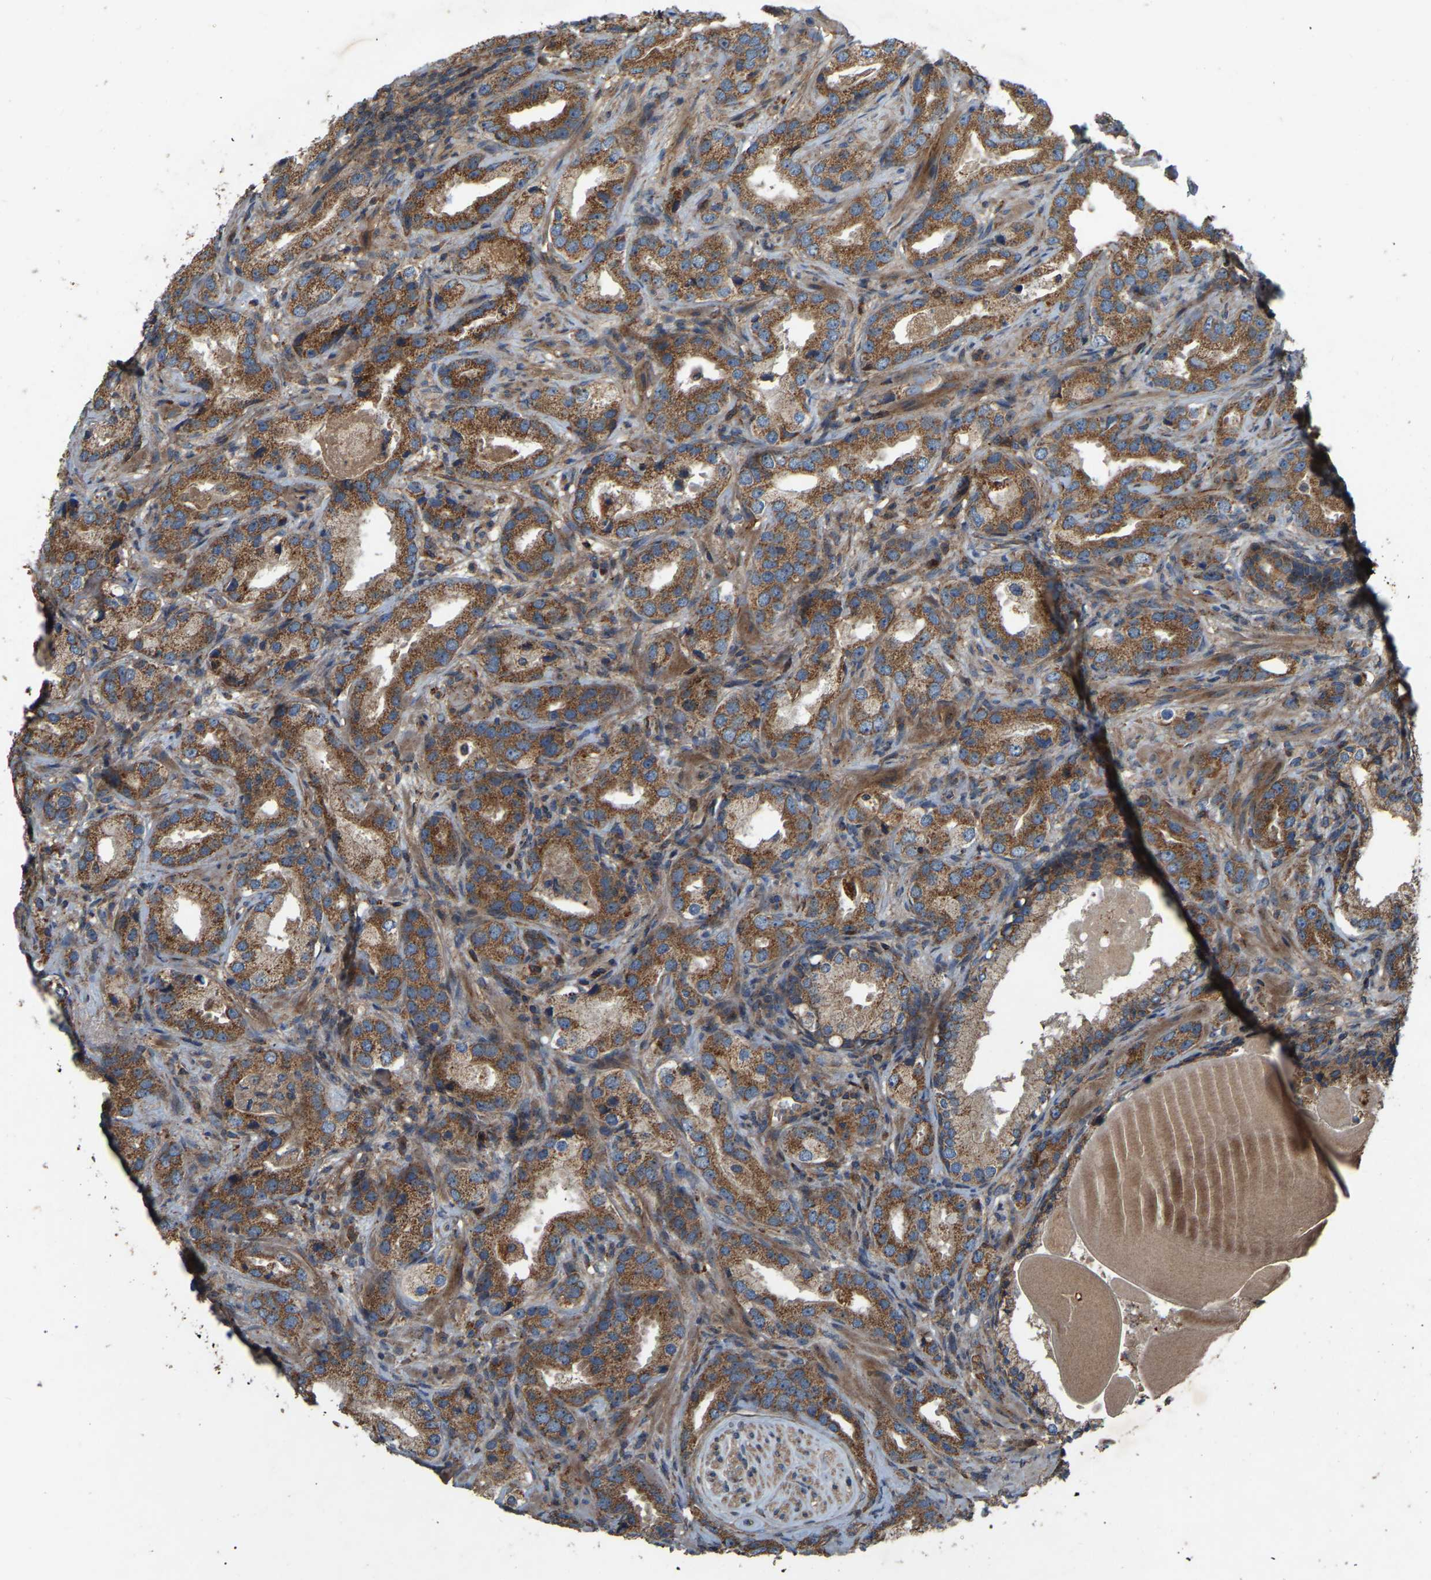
{"staining": {"intensity": "strong", "quantity": ">75%", "location": "cytoplasmic/membranous"}, "tissue": "prostate cancer", "cell_type": "Tumor cells", "image_type": "cancer", "snomed": [{"axis": "morphology", "description": "Adenocarcinoma, High grade"}, {"axis": "topography", "description": "Prostate"}], "caption": "Immunohistochemical staining of human prostate high-grade adenocarcinoma shows strong cytoplasmic/membranous protein positivity in about >75% of tumor cells.", "gene": "SAMD9L", "patient": {"sex": "male", "age": 63}}